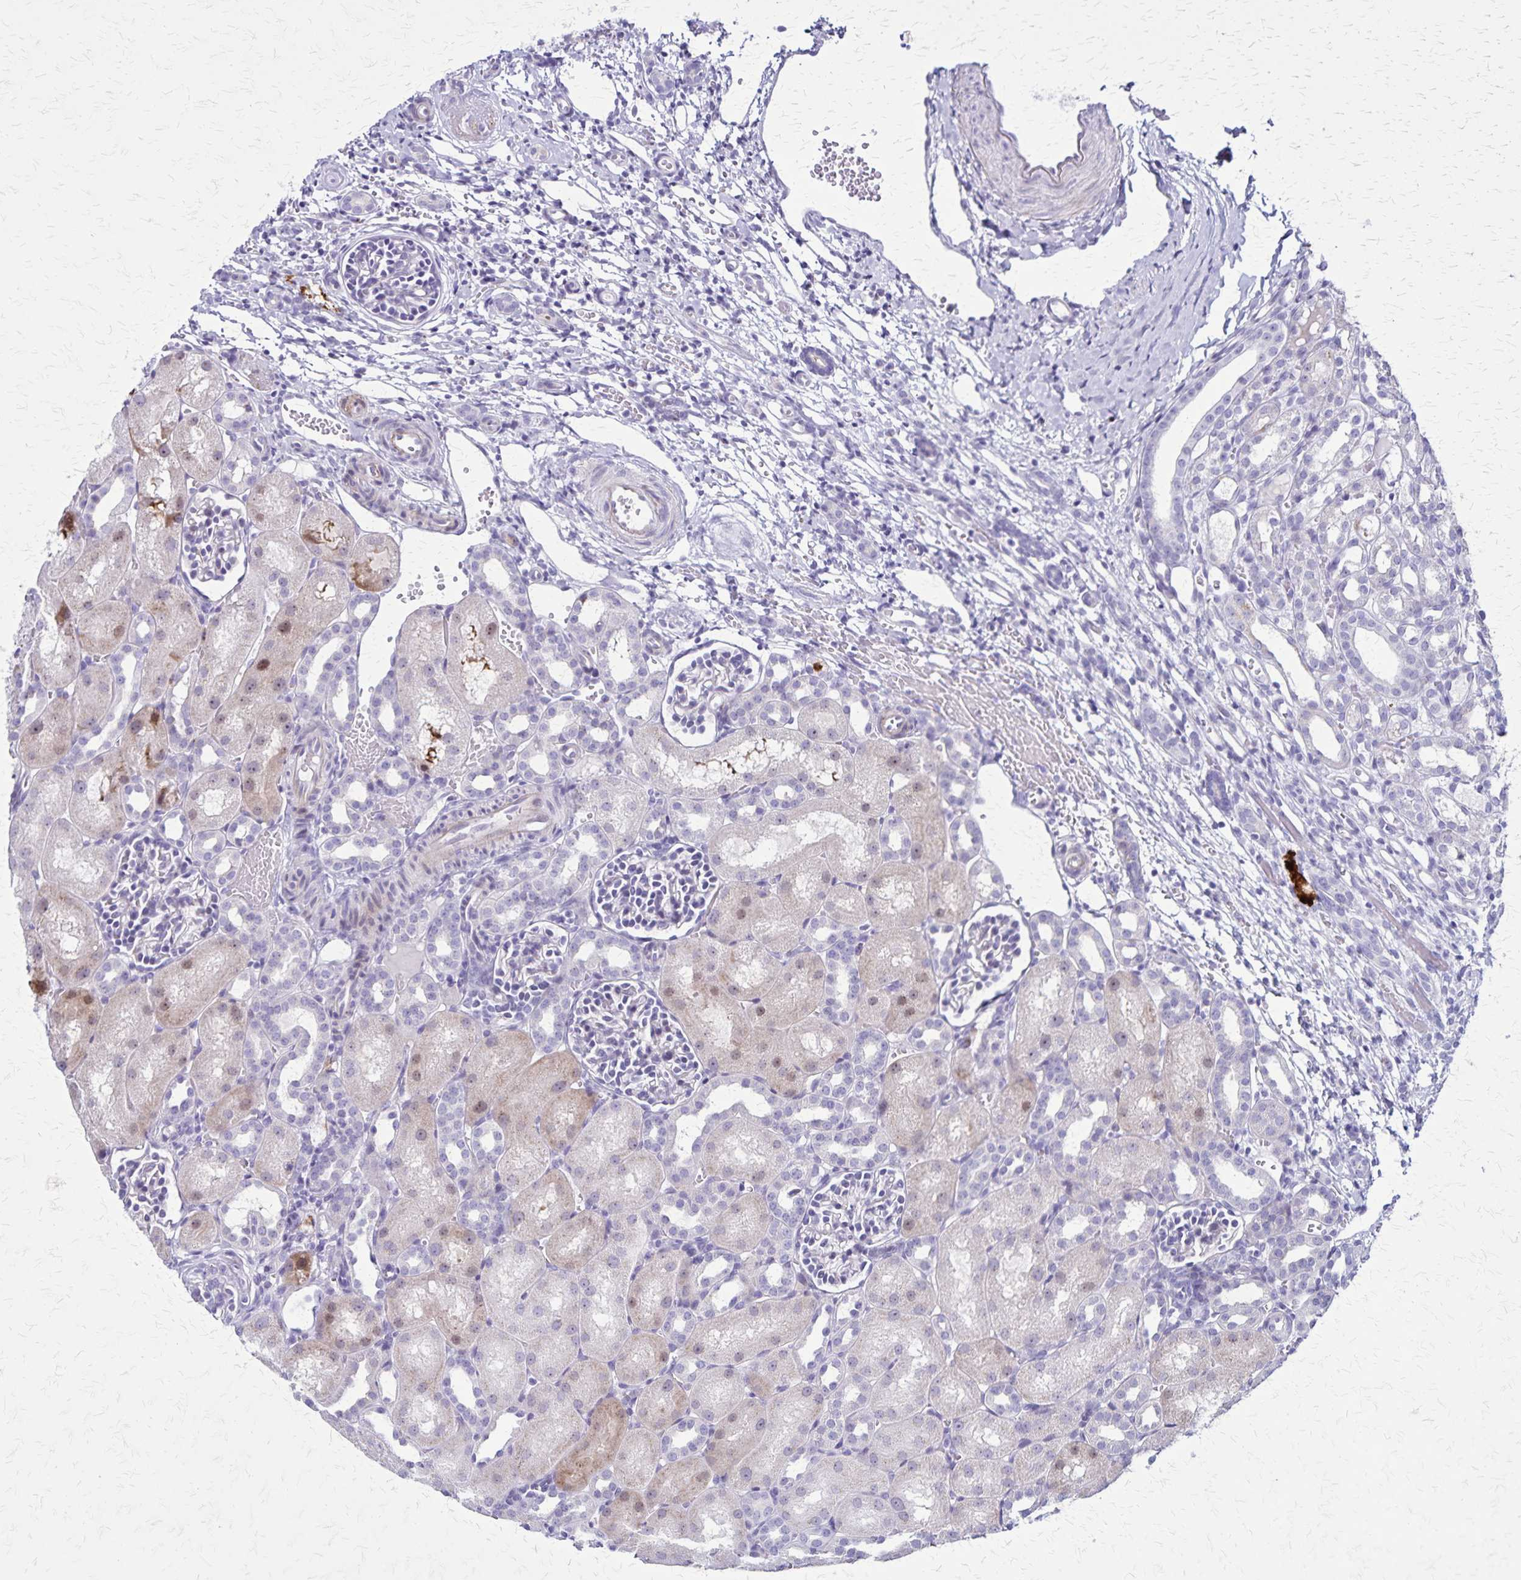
{"staining": {"intensity": "negative", "quantity": "none", "location": "none"}, "tissue": "kidney", "cell_type": "Cells in glomeruli", "image_type": "normal", "snomed": [{"axis": "morphology", "description": "Normal tissue, NOS"}, {"axis": "topography", "description": "Kidney"}], "caption": "Protein analysis of benign kidney displays no significant expression in cells in glomeruli.", "gene": "OR51B5", "patient": {"sex": "male", "age": 1}}